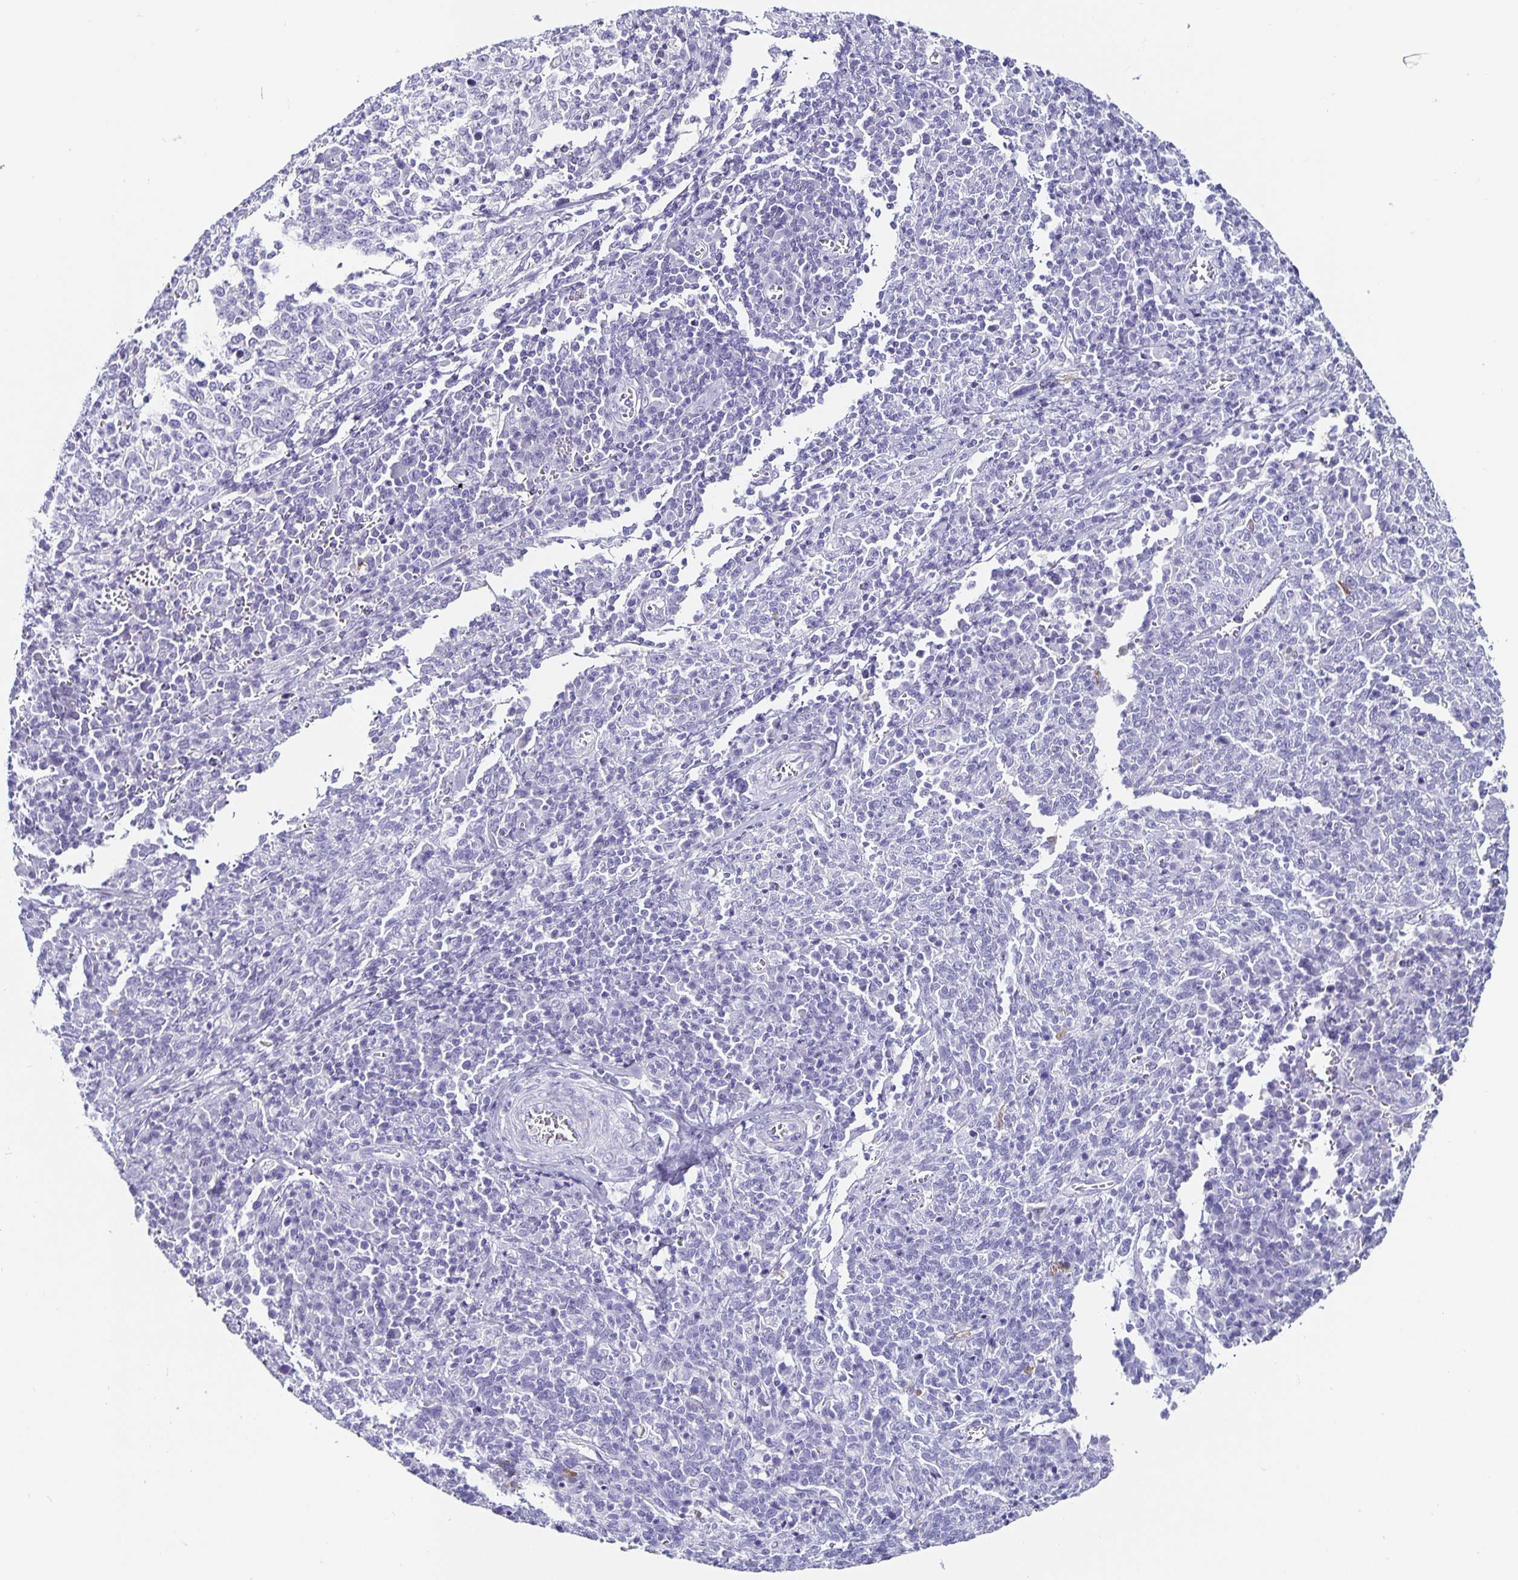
{"staining": {"intensity": "negative", "quantity": "none", "location": "none"}, "tissue": "cervical cancer", "cell_type": "Tumor cells", "image_type": "cancer", "snomed": [{"axis": "morphology", "description": "Squamous cell carcinoma, NOS"}, {"axis": "topography", "description": "Cervix"}], "caption": "Immunohistochemical staining of squamous cell carcinoma (cervical) shows no significant staining in tumor cells.", "gene": "CHGA", "patient": {"sex": "female", "age": 46}}